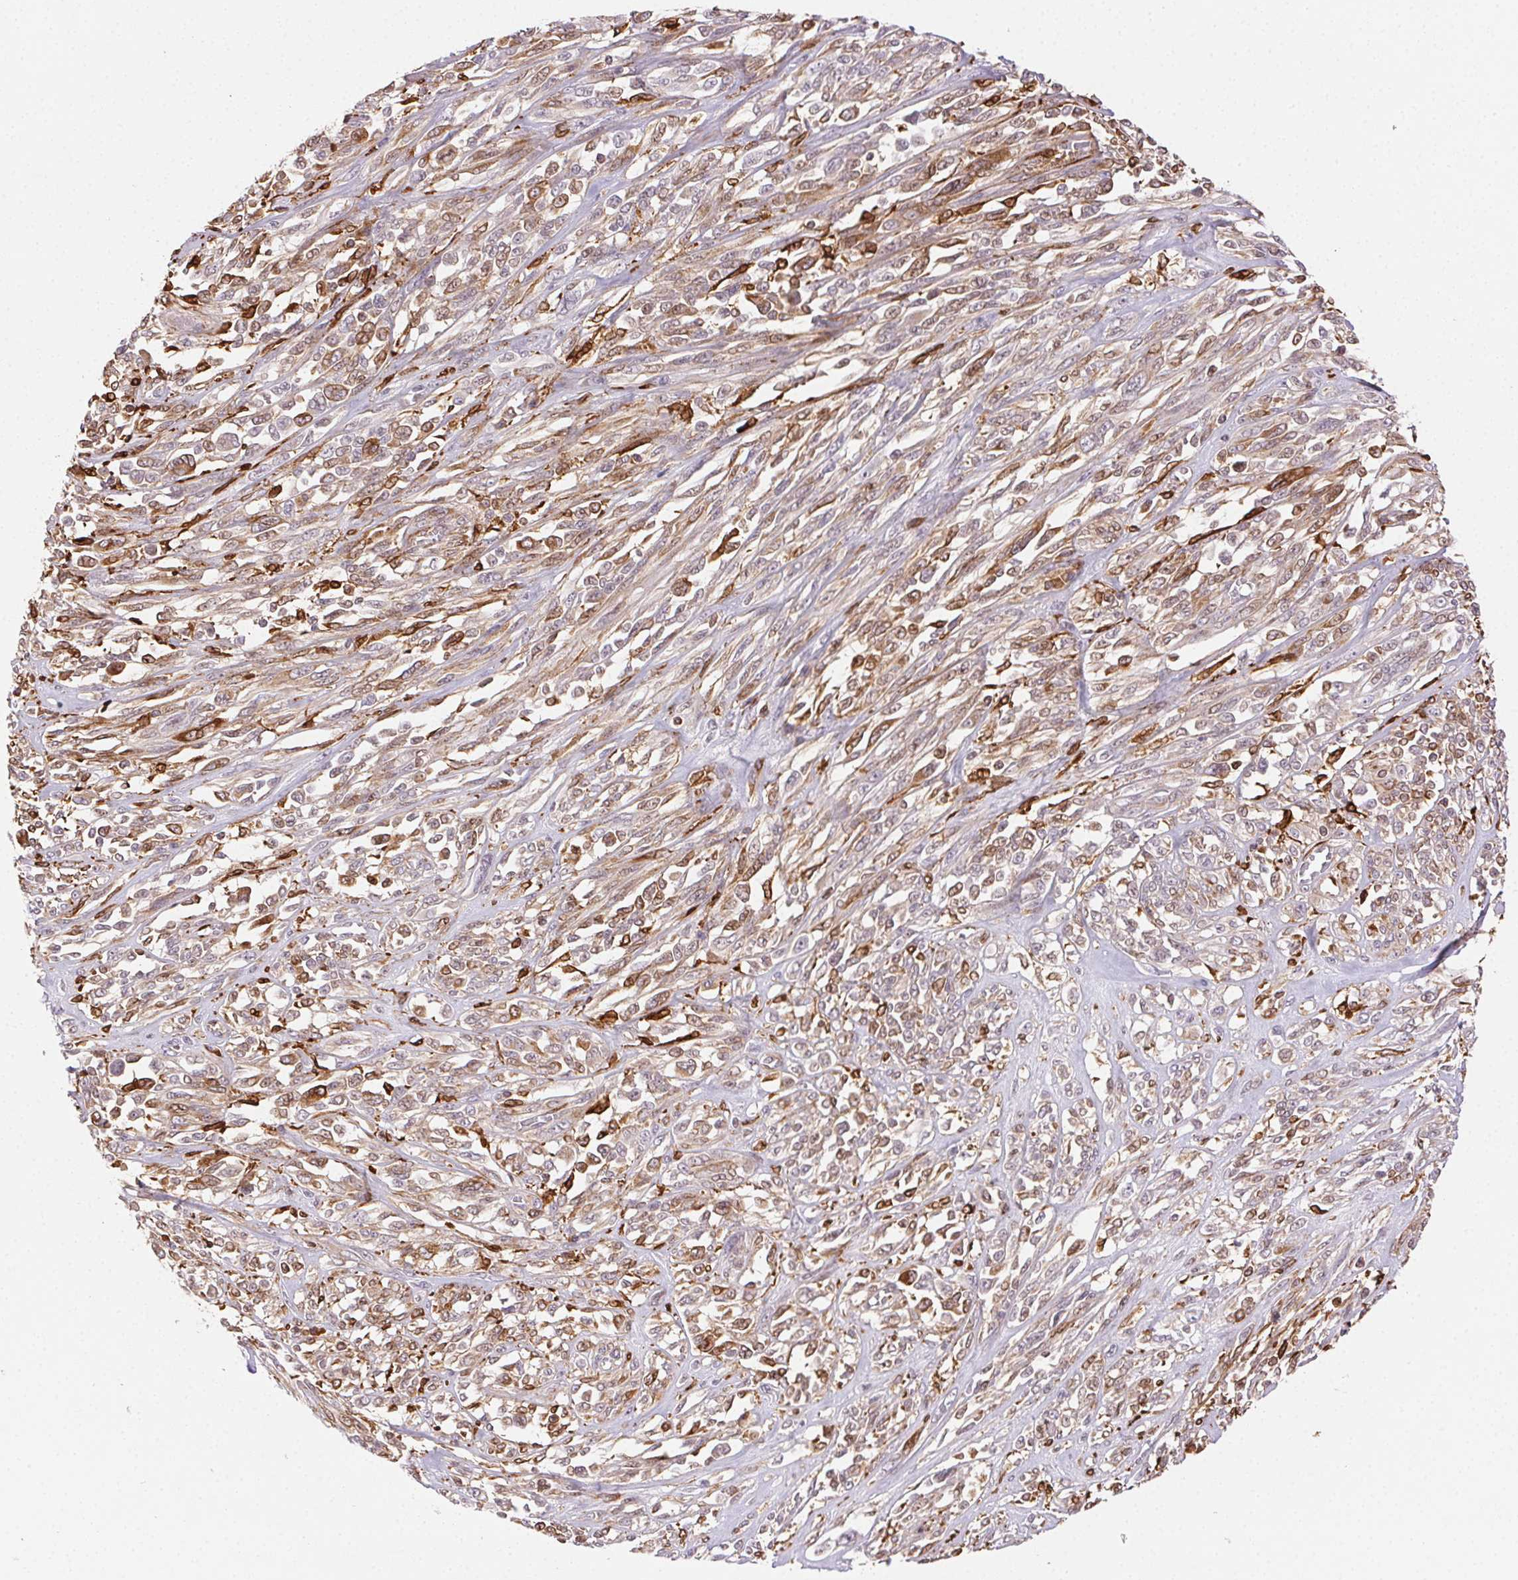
{"staining": {"intensity": "weak", "quantity": "25%-75%", "location": "cytoplasmic/membranous"}, "tissue": "melanoma", "cell_type": "Tumor cells", "image_type": "cancer", "snomed": [{"axis": "morphology", "description": "Malignant melanoma, NOS"}, {"axis": "topography", "description": "Skin"}], "caption": "The image displays immunohistochemical staining of malignant melanoma. There is weak cytoplasmic/membranous staining is seen in approximately 25%-75% of tumor cells. (Brightfield microscopy of DAB IHC at high magnification).", "gene": "RNASET2", "patient": {"sex": "female", "age": 91}}